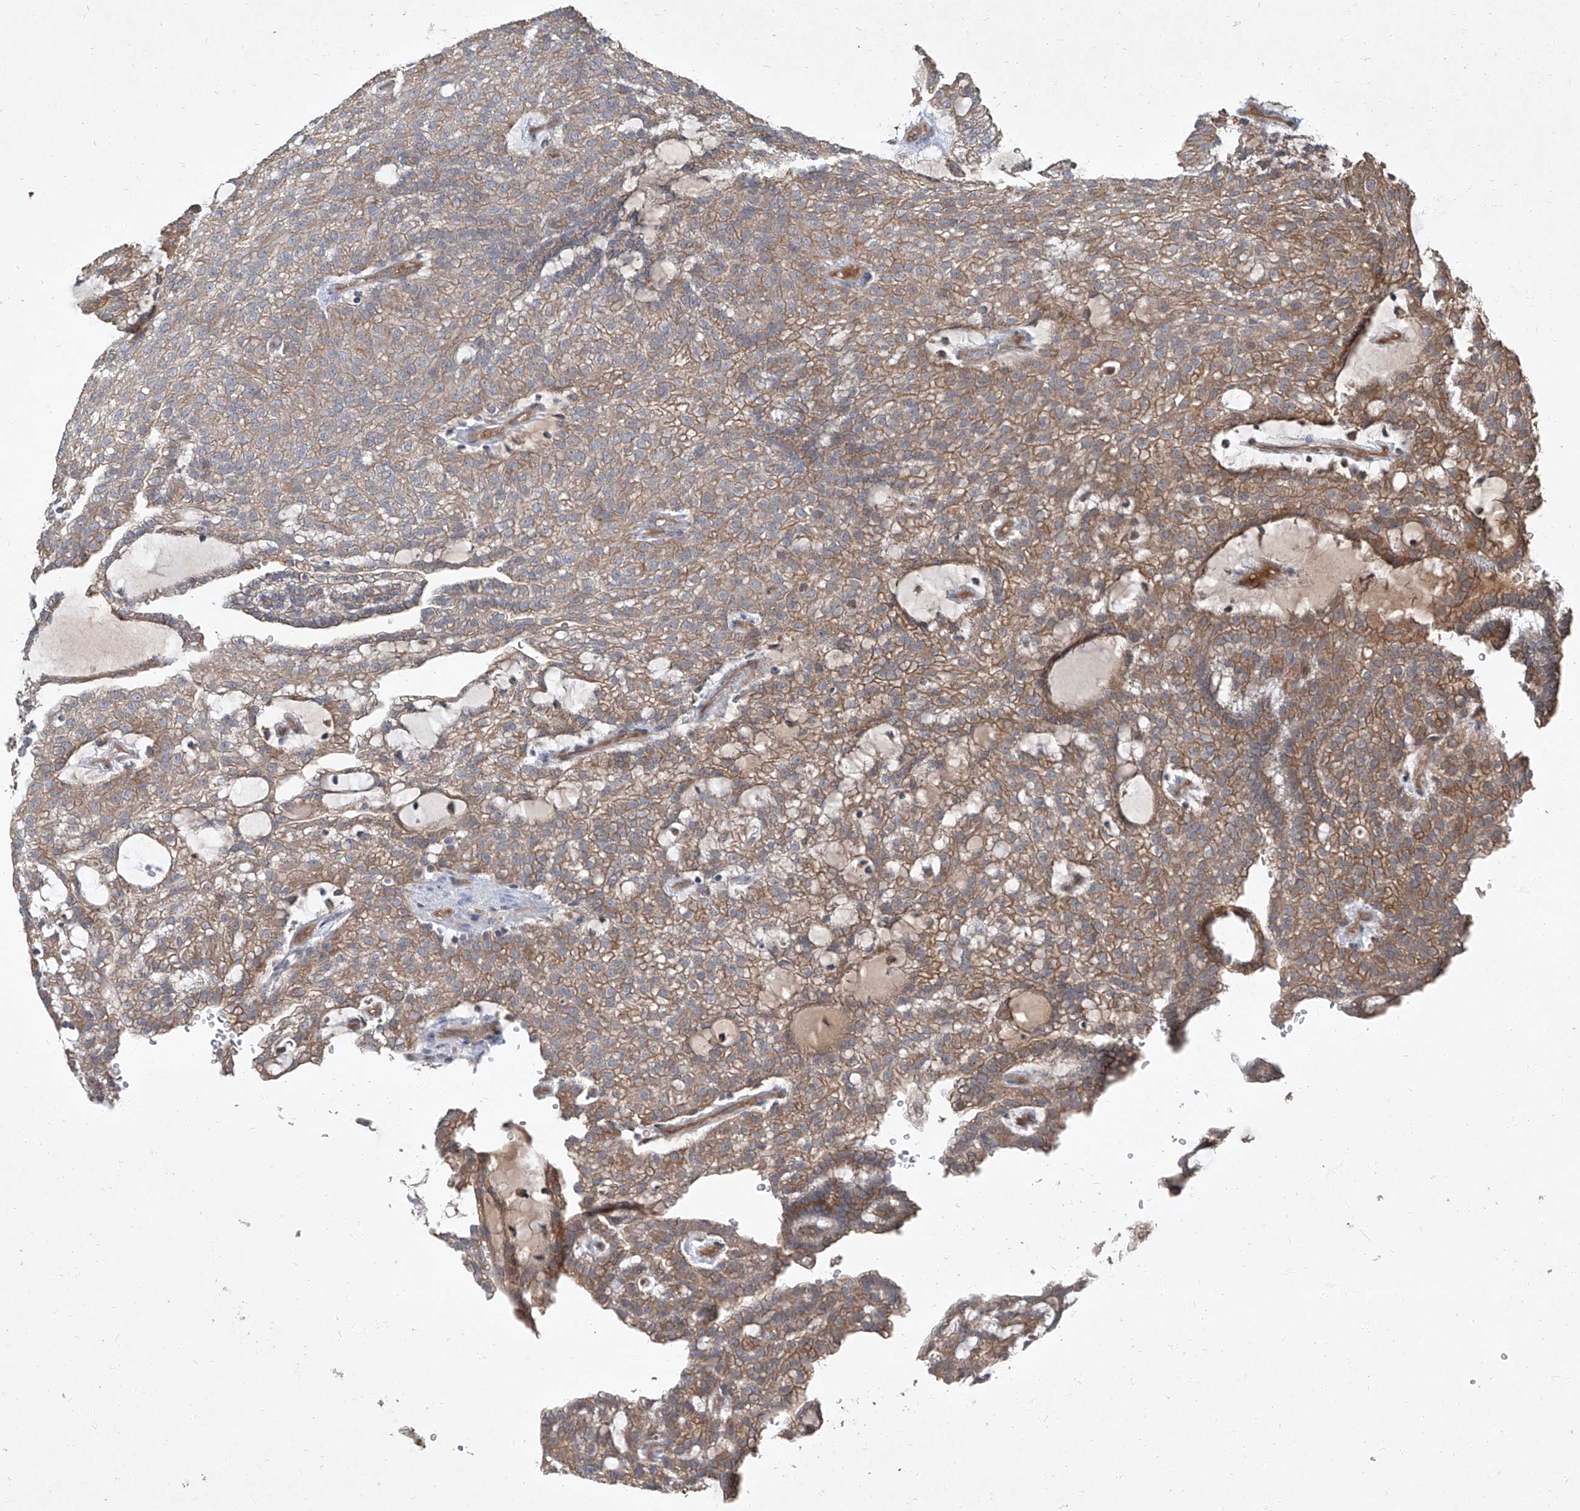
{"staining": {"intensity": "moderate", "quantity": "25%-75%", "location": "cytoplasmic/membranous"}, "tissue": "renal cancer", "cell_type": "Tumor cells", "image_type": "cancer", "snomed": [{"axis": "morphology", "description": "Adenocarcinoma, NOS"}, {"axis": "topography", "description": "Kidney"}], "caption": "A high-resolution histopathology image shows immunohistochemistry (IHC) staining of adenocarcinoma (renal), which exhibits moderate cytoplasmic/membranous staining in approximately 25%-75% of tumor cells. The staining is performed using DAB brown chromogen to label protein expression. The nuclei are counter-stained blue using hematoxylin.", "gene": "CCN1", "patient": {"sex": "male", "age": 63}}